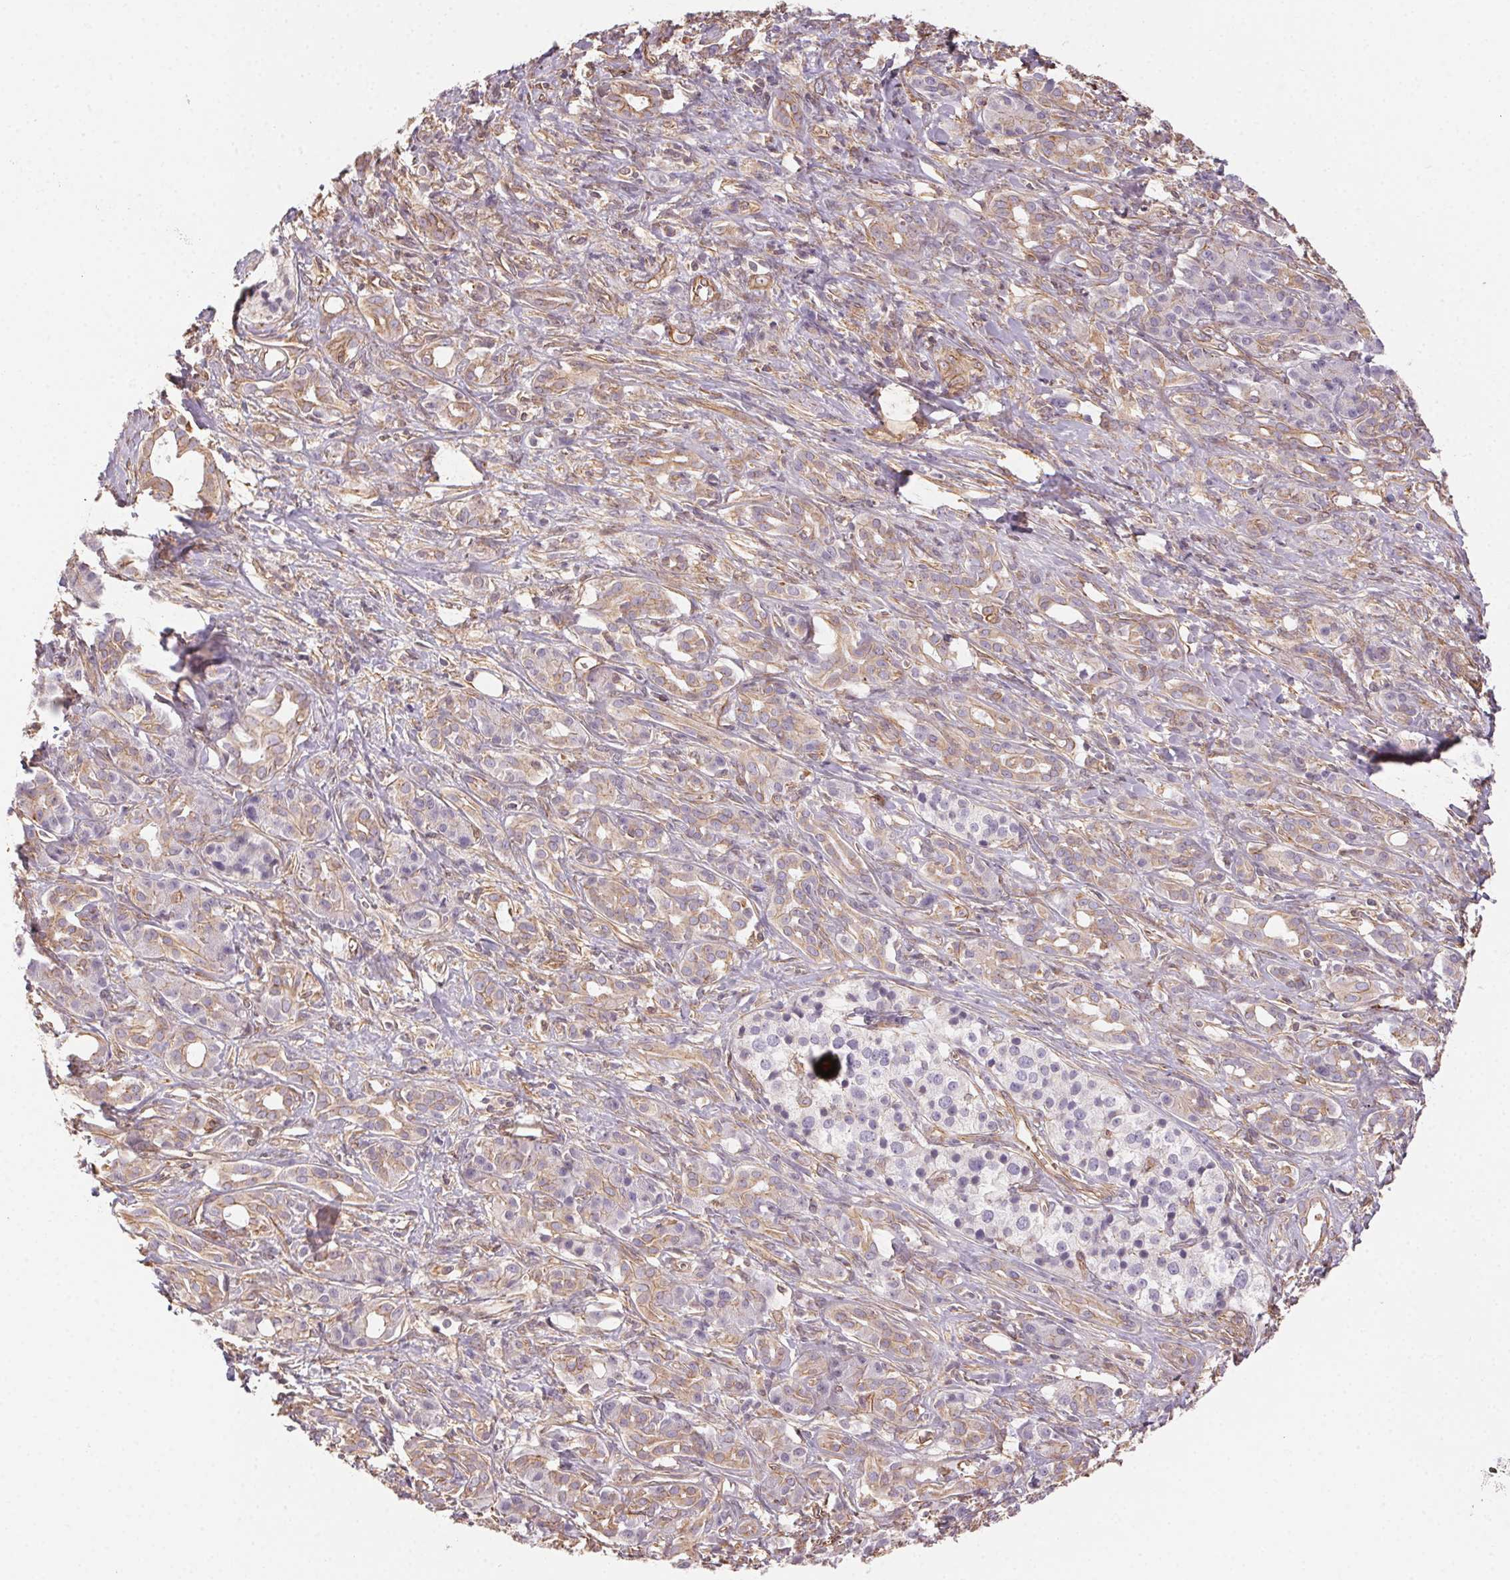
{"staining": {"intensity": "weak", "quantity": "<25%", "location": "cytoplasmic/membranous"}, "tissue": "pancreatic cancer", "cell_type": "Tumor cells", "image_type": "cancer", "snomed": [{"axis": "morphology", "description": "Adenocarcinoma, NOS"}, {"axis": "topography", "description": "Pancreas"}], "caption": "Tumor cells are negative for brown protein staining in adenocarcinoma (pancreatic). (Brightfield microscopy of DAB IHC at high magnification).", "gene": "PLA2G4F", "patient": {"sex": "male", "age": 61}}